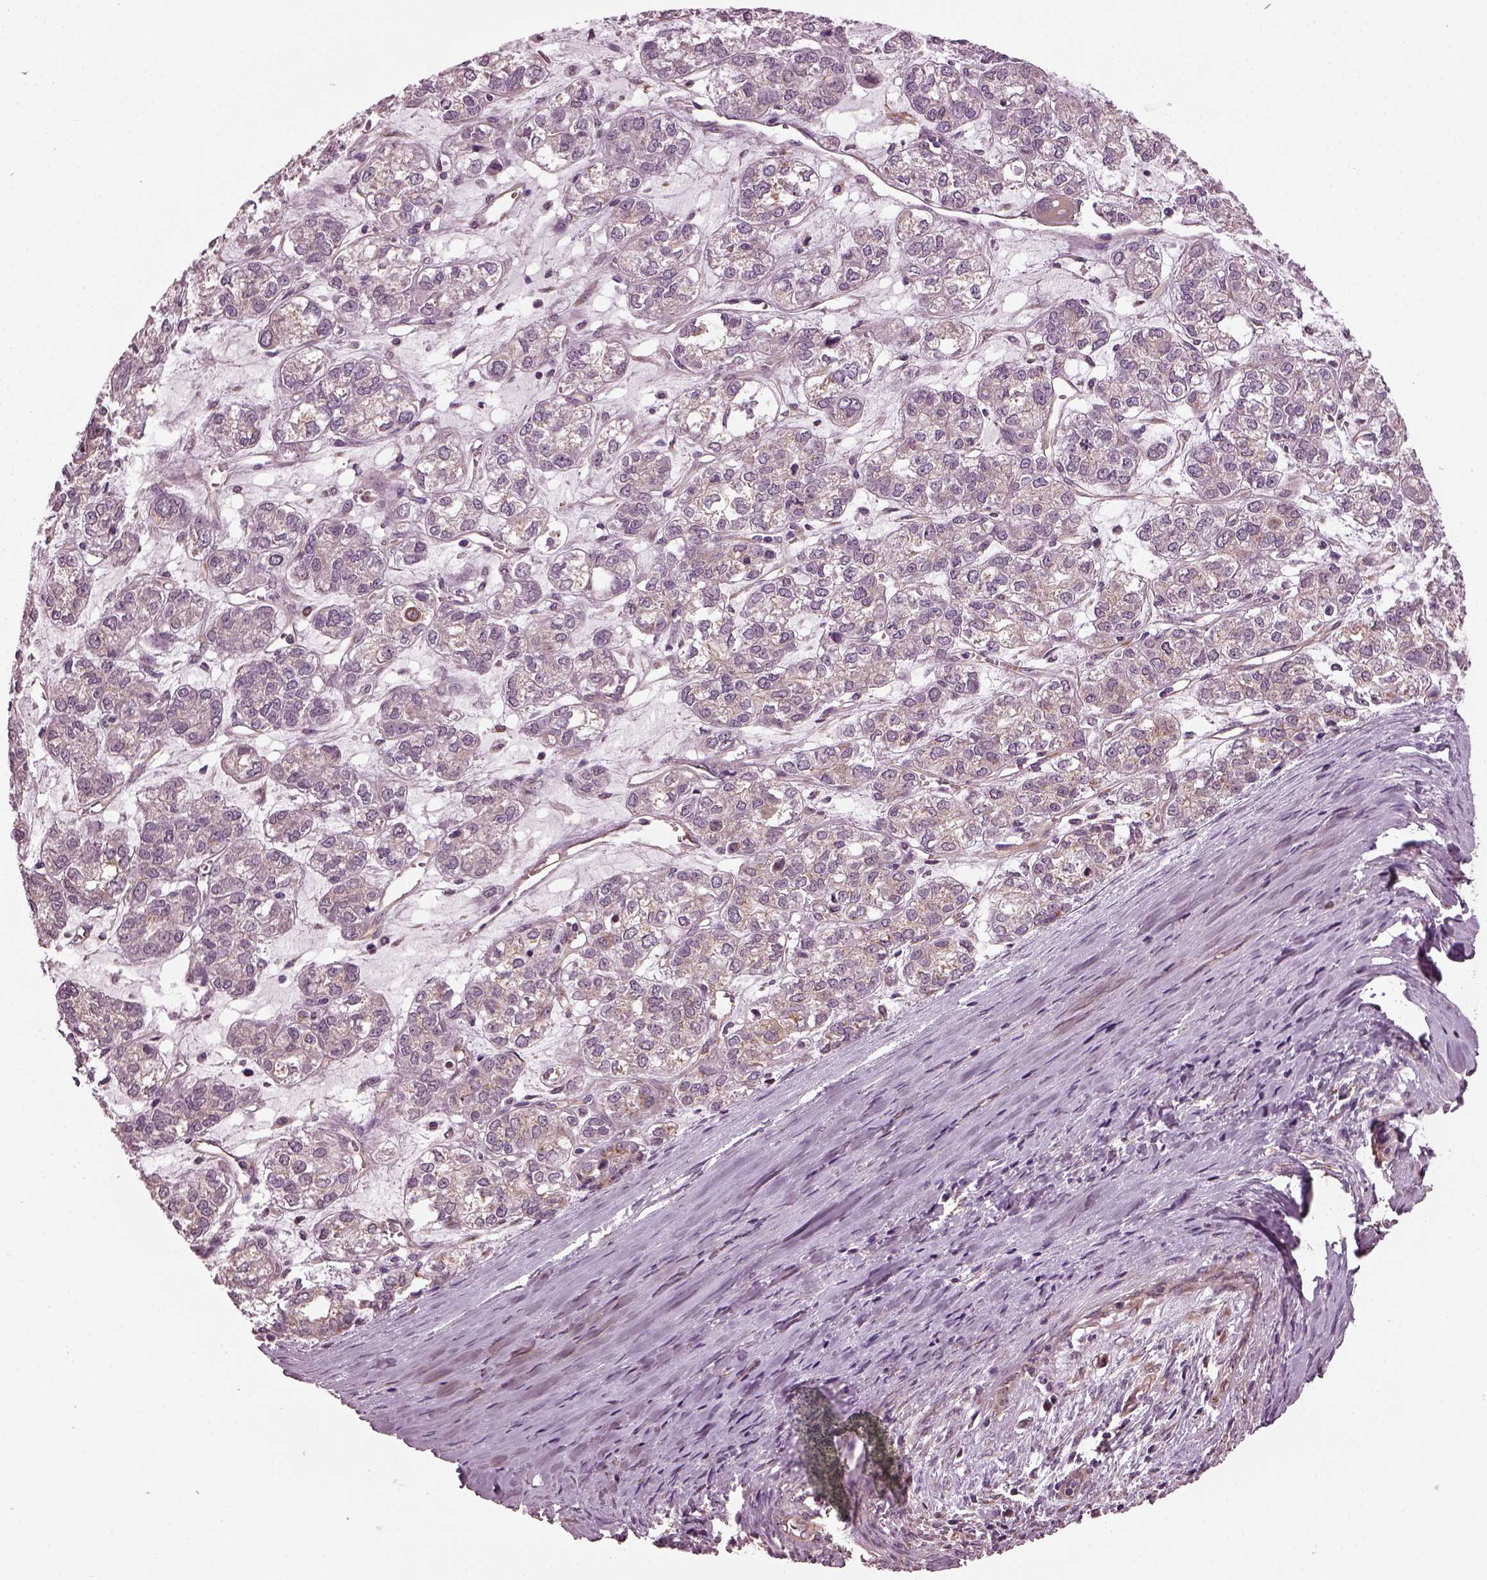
{"staining": {"intensity": "negative", "quantity": "none", "location": "none"}, "tissue": "ovarian cancer", "cell_type": "Tumor cells", "image_type": "cancer", "snomed": [{"axis": "morphology", "description": "Carcinoma, endometroid"}, {"axis": "topography", "description": "Ovary"}], "caption": "The photomicrograph shows no significant expression in tumor cells of endometroid carcinoma (ovarian).", "gene": "RUFY3", "patient": {"sex": "female", "age": 64}}